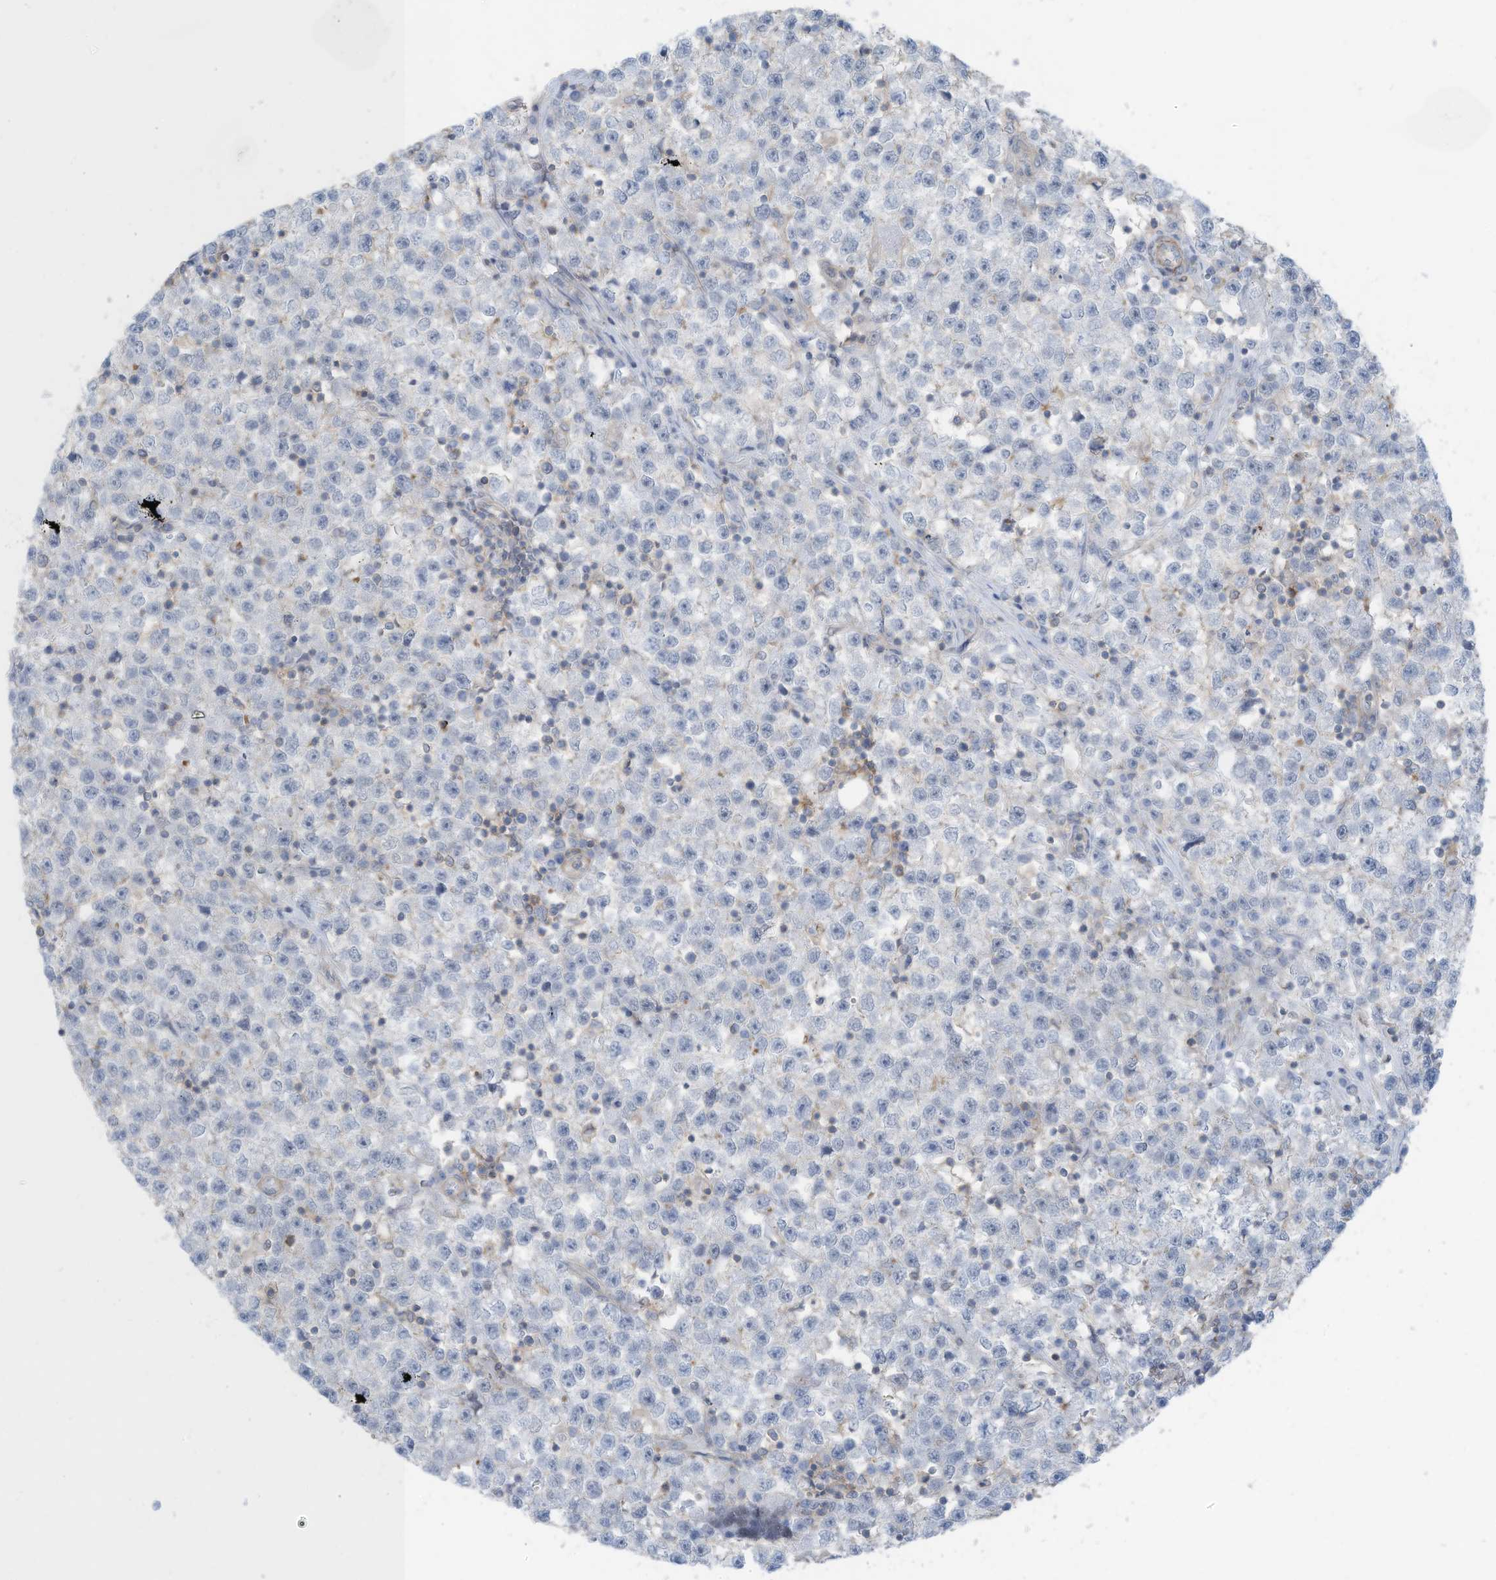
{"staining": {"intensity": "negative", "quantity": "none", "location": "none"}, "tissue": "testis cancer", "cell_type": "Tumor cells", "image_type": "cancer", "snomed": [{"axis": "morphology", "description": "Seminoma, NOS"}, {"axis": "topography", "description": "Testis"}], "caption": "Photomicrograph shows no protein staining in tumor cells of testis cancer (seminoma) tissue.", "gene": "ZNF846", "patient": {"sex": "male", "age": 22}}